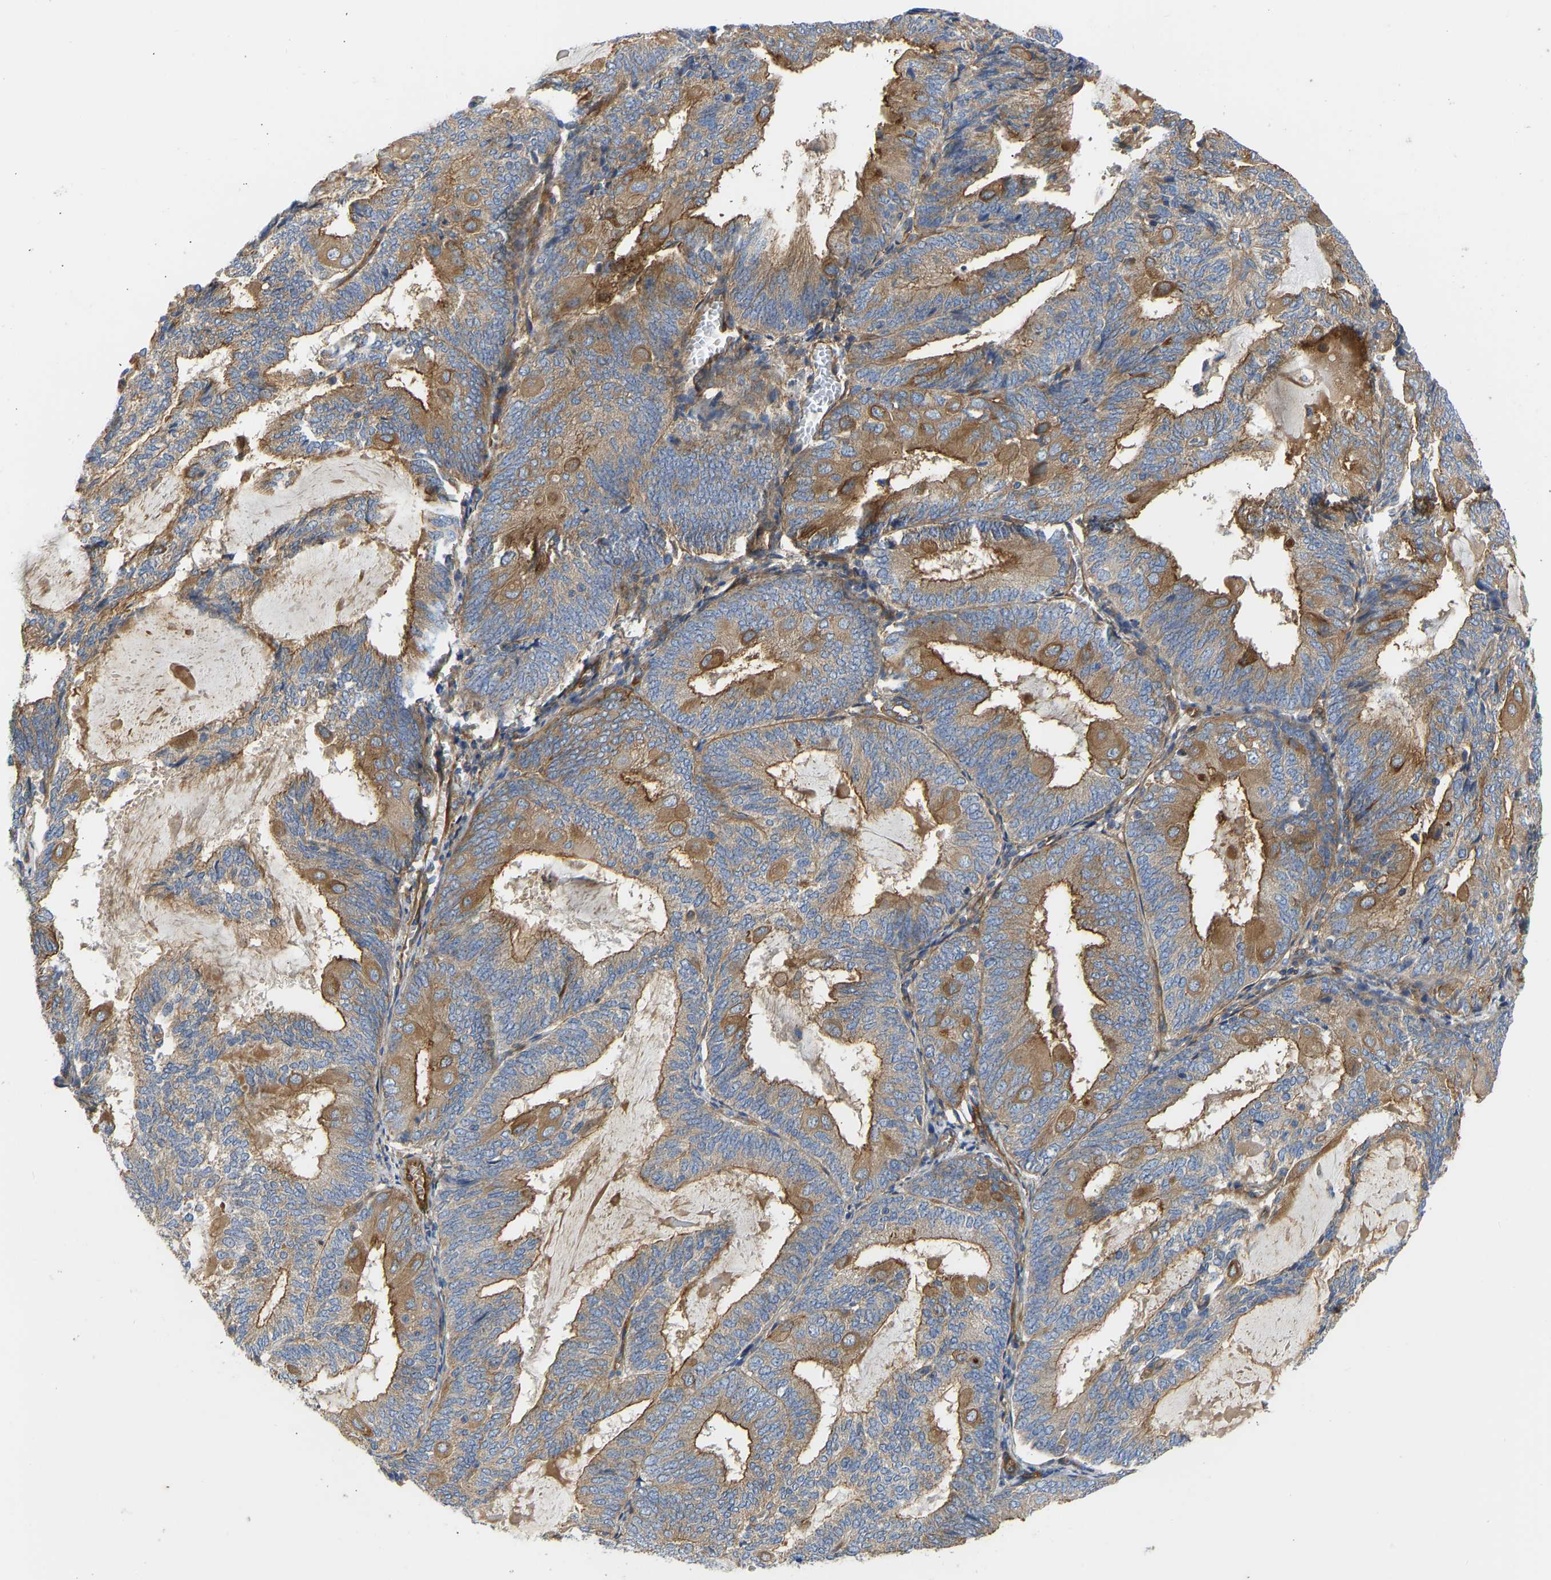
{"staining": {"intensity": "strong", "quantity": ">75%", "location": "cytoplasmic/membranous"}, "tissue": "endometrial cancer", "cell_type": "Tumor cells", "image_type": "cancer", "snomed": [{"axis": "morphology", "description": "Adenocarcinoma, NOS"}, {"axis": "topography", "description": "Endometrium"}], "caption": "IHC of human adenocarcinoma (endometrial) shows high levels of strong cytoplasmic/membranous expression in about >75% of tumor cells. Nuclei are stained in blue.", "gene": "MYO1C", "patient": {"sex": "female", "age": 81}}